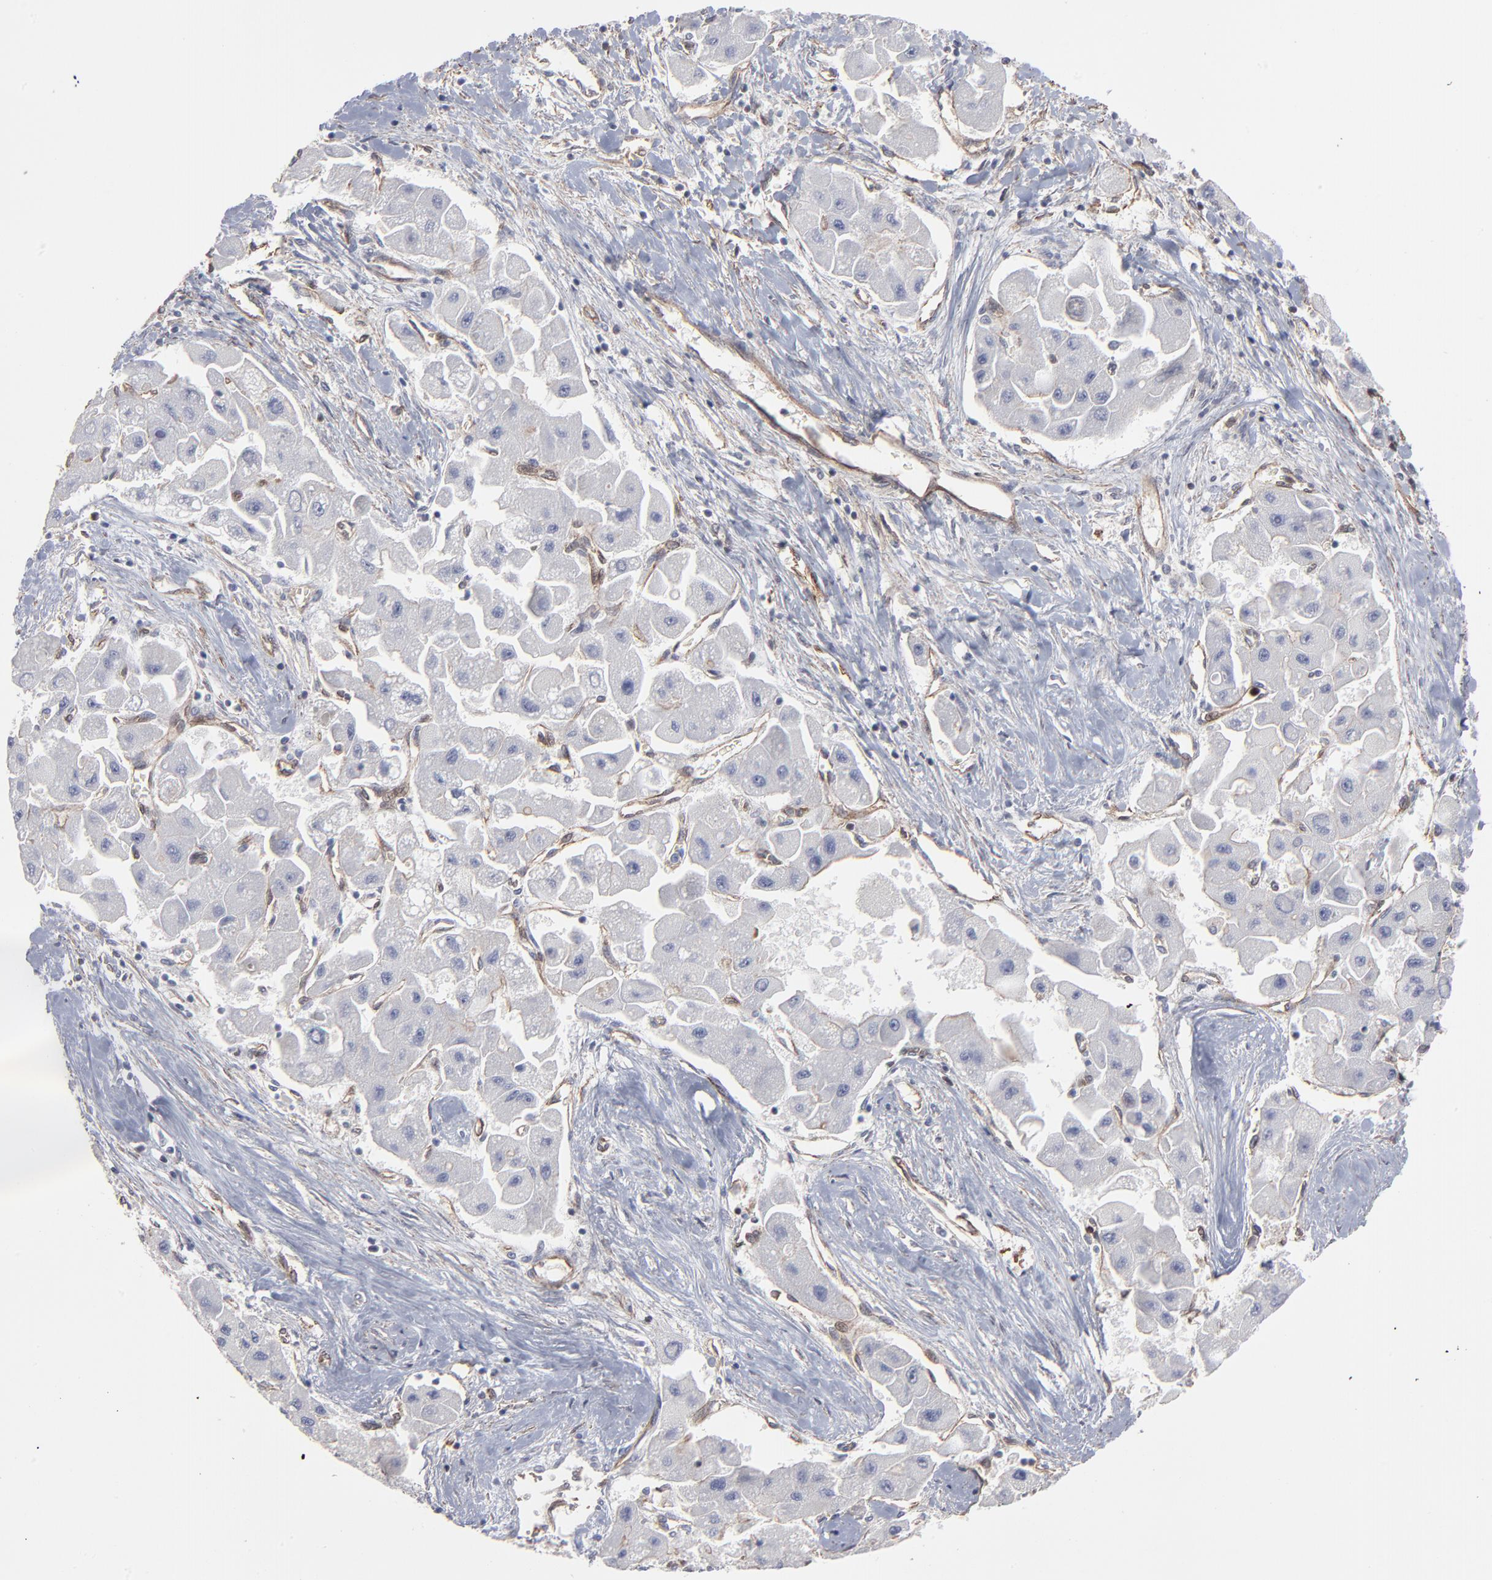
{"staining": {"intensity": "negative", "quantity": "none", "location": "none"}, "tissue": "liver cancer", "cell_type": "Tumor cells", "image_type": "cancer", "snomed": [{"axis": "morphology", "description": "Carcinoma, Hepatocellular, NOS"}, {"axis": "topography", "description": "Liver"}], "caption": "The immunohistochemistry histopathology image has no significant positivity in tumor cells of liver hepatocellular carcinoma tissue. Brightfield microscopy of immunohistochemistry (IHC) stained with DAB (3,3'-diaminobenzidine) (brown) and hematoxylin (blue), captured at high magnification.", "gene": "PXN", "patient": {"sex": "male", "age": 24}}